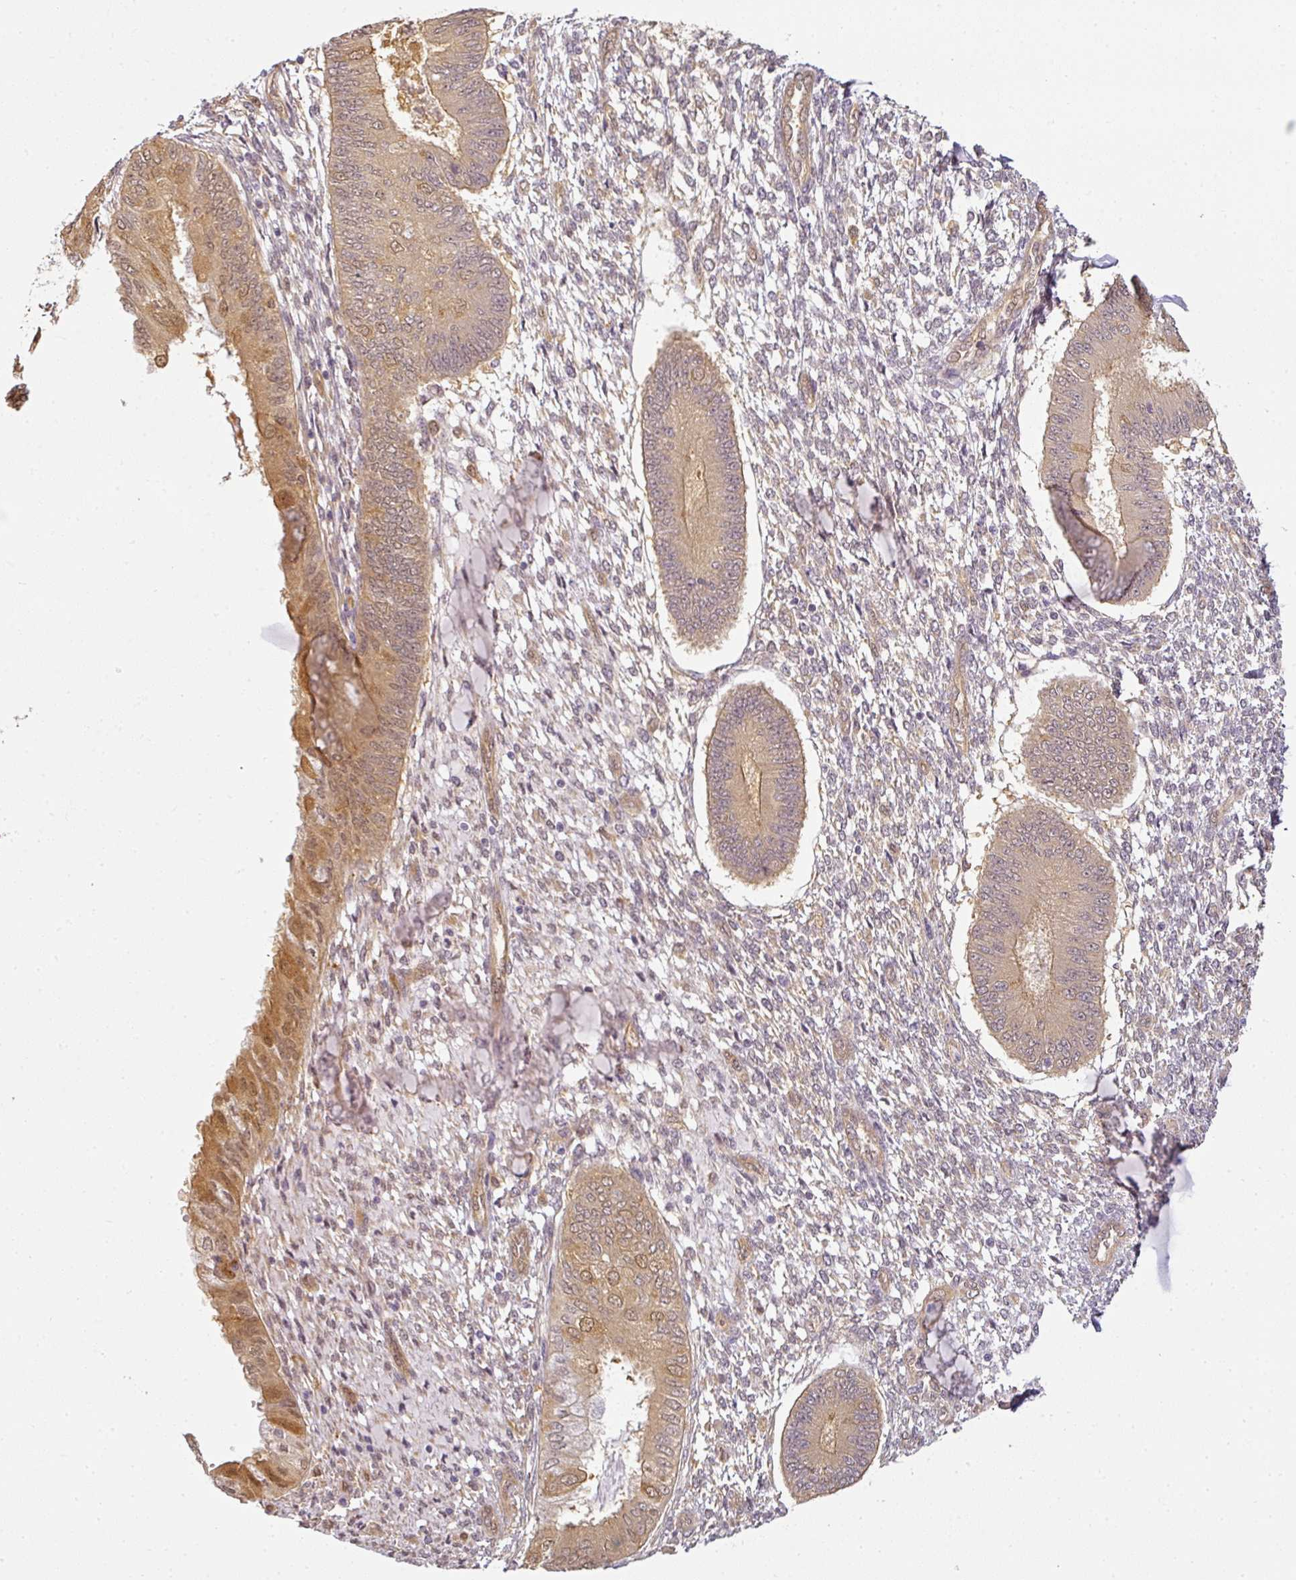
{"staining": {"intensity": "negative", "quantity": "none", "location": "none"}, "tissue": "endometrium", "cell_type": "Cells in endometrial stroma", "image_type": "normal", "snomed": [{"axis": "morphology", "description": "Normal tissue, NOS"}, {"axis": "topography", "description": "Endometrium"}], "caption": "Histopathology image shows no significant protein staining in cells in endometrial stroma of normal endometrium.", "gene": "ANKRD18A", "patient": {"sex": "female", "age": 49}}